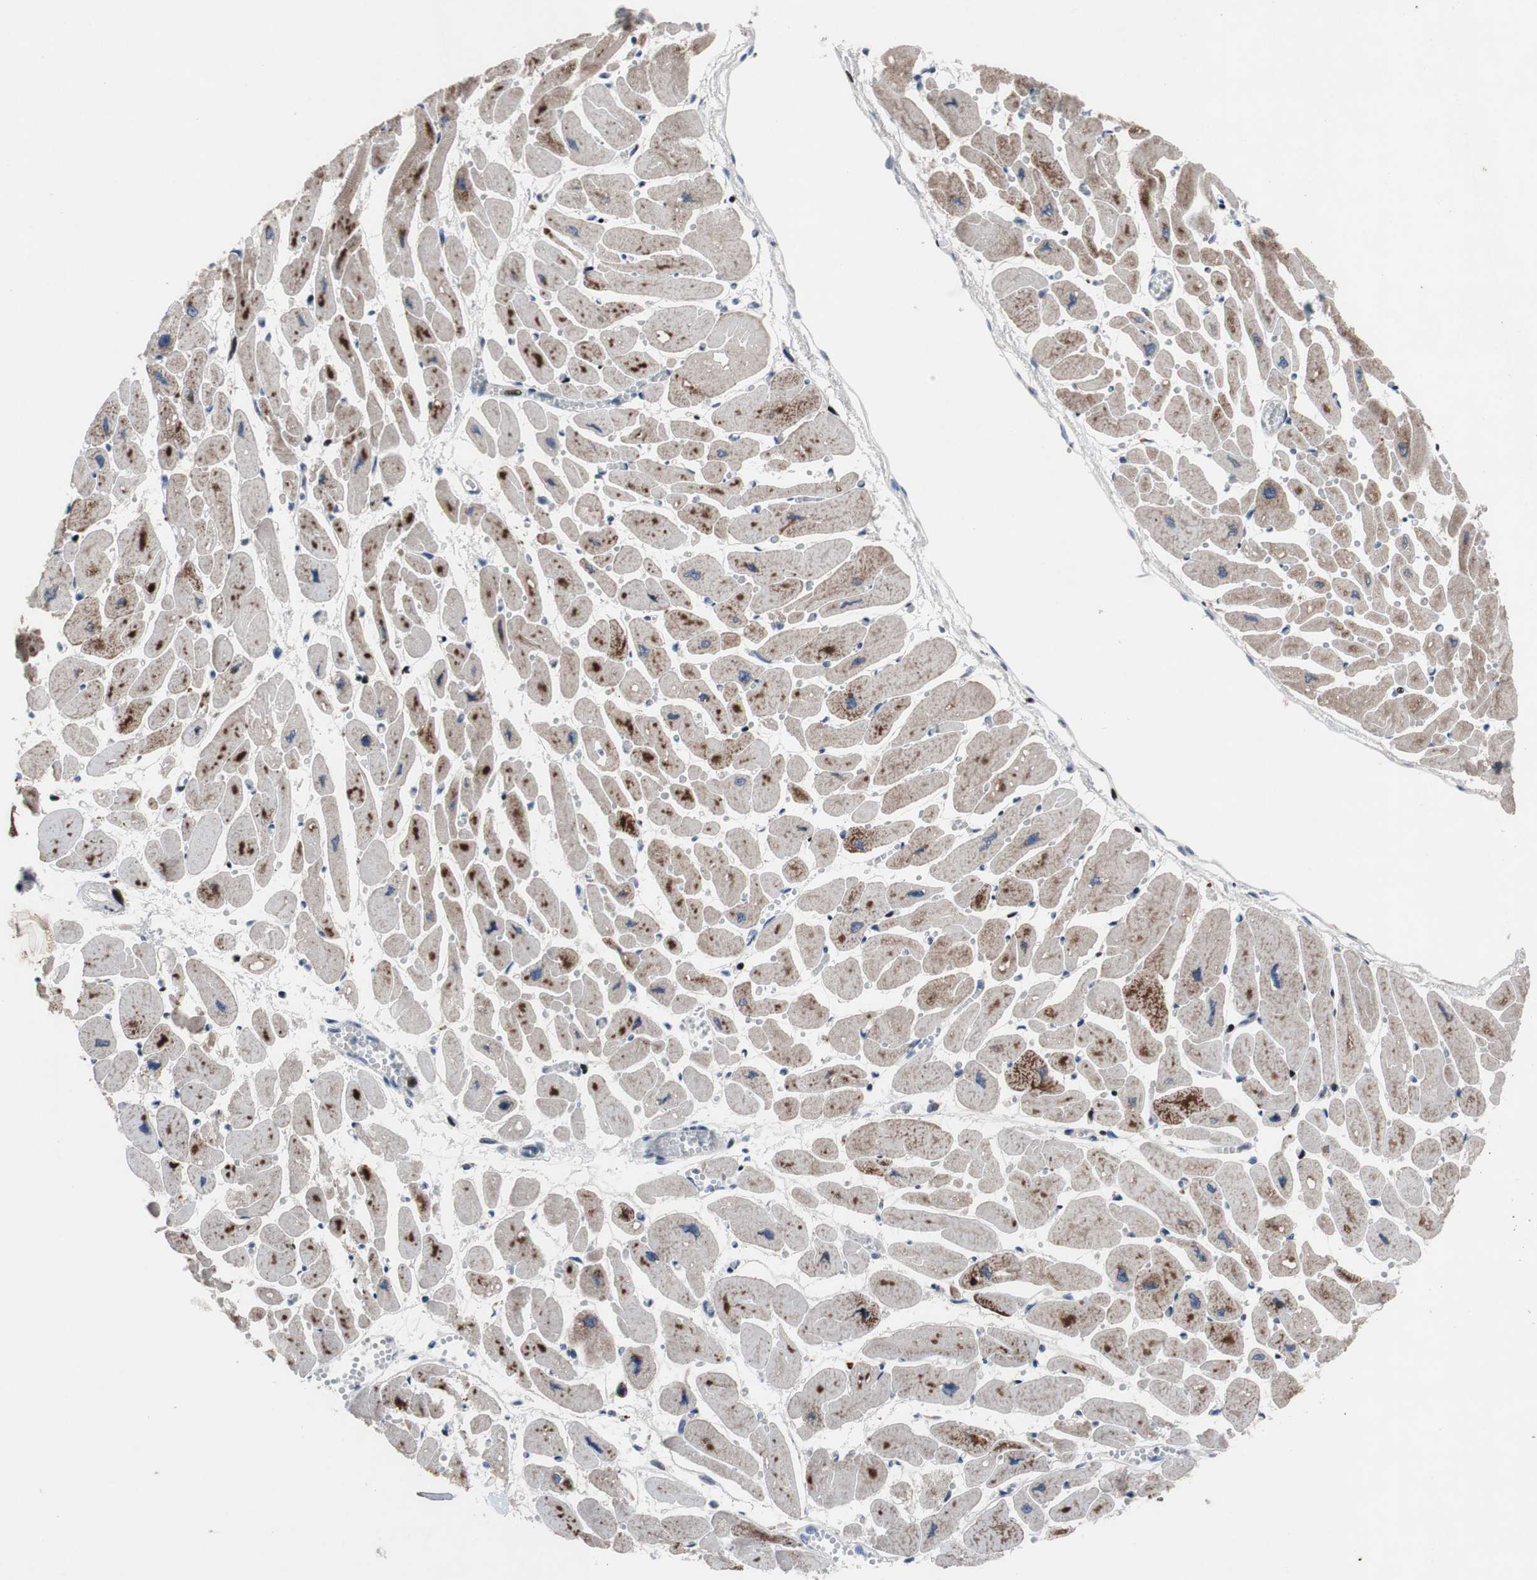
{"staining": {"intensity": "moderate", "quantity": "25%-75%", "location": "cytoplasmic/membranous"}, "tissue": "heart muscle", "cell_type": "Cardiomyocytes", "image_type": "normal", "snomed": [{"axis": "morphology", "description": "Normal tissue, NOS"}, {"axis": "topography", "description": "Heart"}], "caption": "High-power microscopy captured an IHC photomicrograph of normal heart muscle, revealing moderate cytoplasmic/membranous expression in about 25%-75% of cardiomyocytes. Using DAB (brown) and hematoxylin (blue) stains, captured at high magnification using brightfield microscopy.", "gene": "MUTYH", "patient": {"sex": "female", "age": 54}}